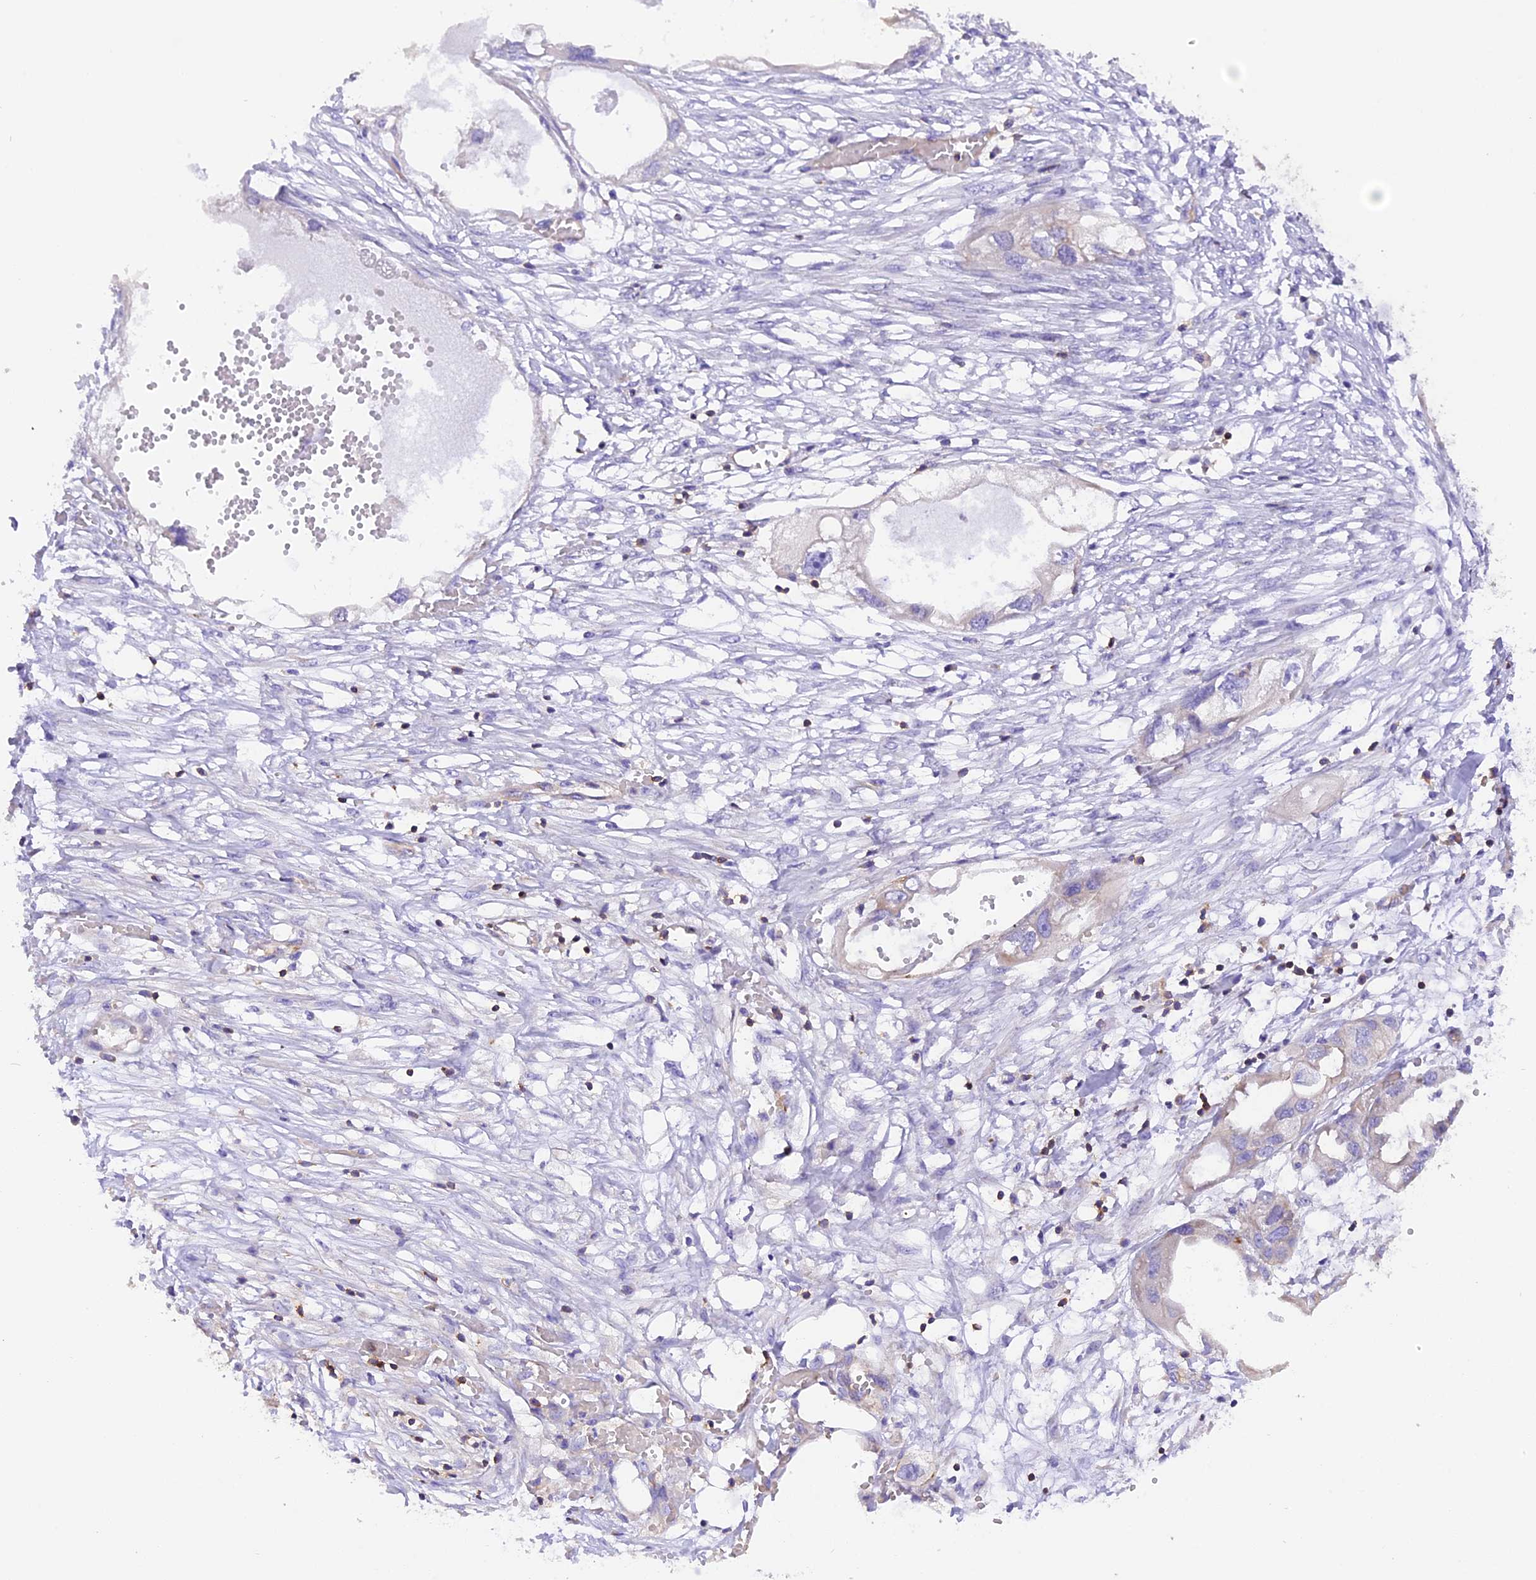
{"staining": {"intensity": "negative", "quantity": "none", "location": "none"}, "tissue": "endometrial cancer", "cell_type": "Tumor cells", "image_type": "cancer", "snomed": [{"axis": "morphology", "description": "Adenocarcinoma, NOS"}, {"axis": "morphology", "description": "Adenocarcinoma, metastatic, NOS"}, {"axis": "topography", "description": "Adipose tissue"}, {"axis": "topography", "description": "Endometrium"}], "caption": "Adenocarcinoma (endometrial) was stained to show a protein in brown. There is no significant expression in tumor cells.", "gene": "FAM193A", "patient": {"sex": "female", "age": 67}}